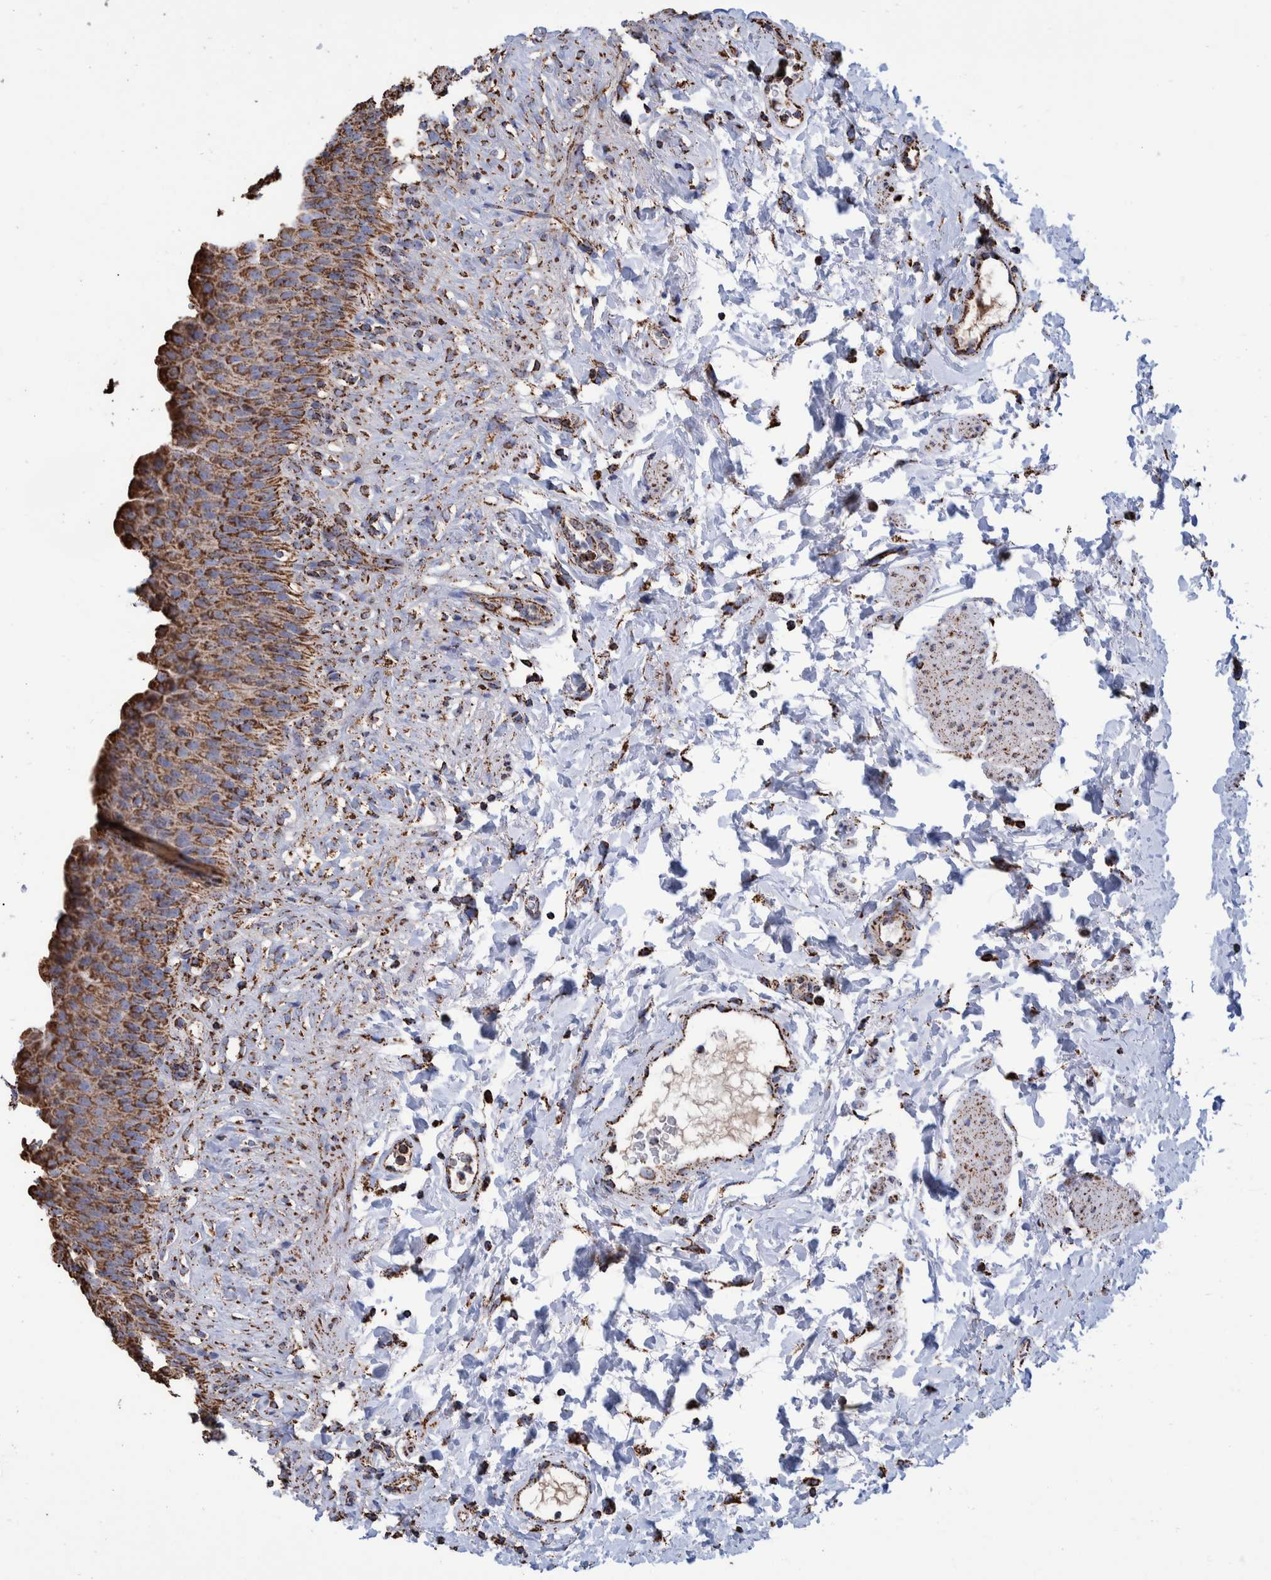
{"staining": {"intensity": "strong", "quantity": ">75%", "location": "cytoplasmic/membranous"}, "tissue": "urinary bladder", "cell_type": "Urothelial cells", "image_type": "normal", "snomed": [{"axis": "morphology", "description": "Normal tissue, NOS"}, {"axis": "topography", "description": "Urinary bladder"}], "caption": "Urinary bladder stained with immunohistochemistry (IHC) shows strong cytoplasmic/membranous positivity in about >75% of urothelial cells. (DAB IHC with brightfield microscopy, high magnification).", "gene": "VPS26C", "patient": {"sex": "female", "age": 79}}